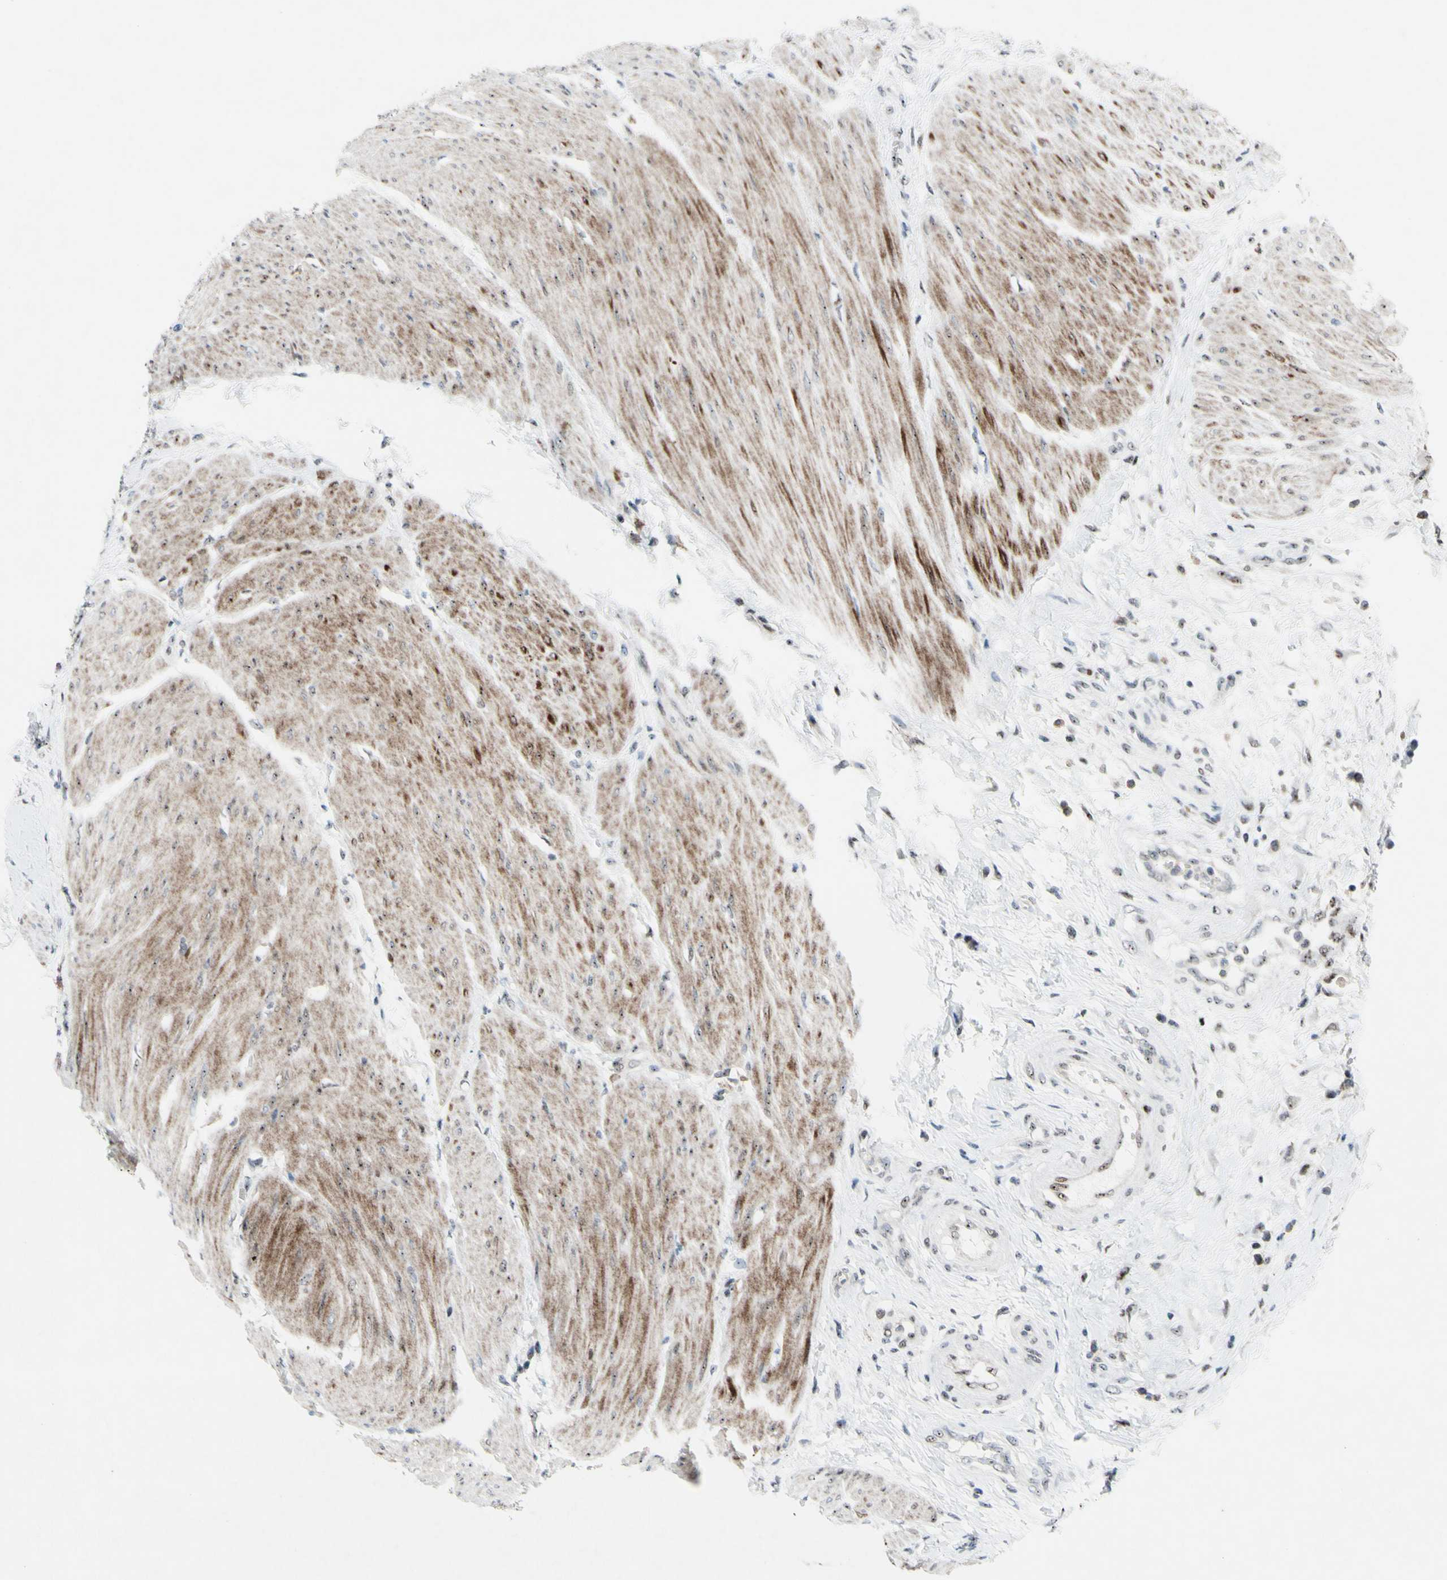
{"staining": {"intensity": "moderate", "quantity": ">75%", "location": "cytoplasmic/membranous,nuclear"}, "tissue": "urothelial cancer", "cell_type": "Tumor cells", "image_type": "cancer", "snomed": [{"axis": "morphology", "description": "Urothelial carcinoma, High grade"}, {"axis": "topography", "description": "Urinary bladder"}], "caption": "A brown stain highlights moderate cytoplasmic/membranous and nuclear expression of a protein in human urothelial carcinoma (high-grade) tumor cells.", "gene": "POLR1A", "patient": {"sex": "male", "age": 35}}